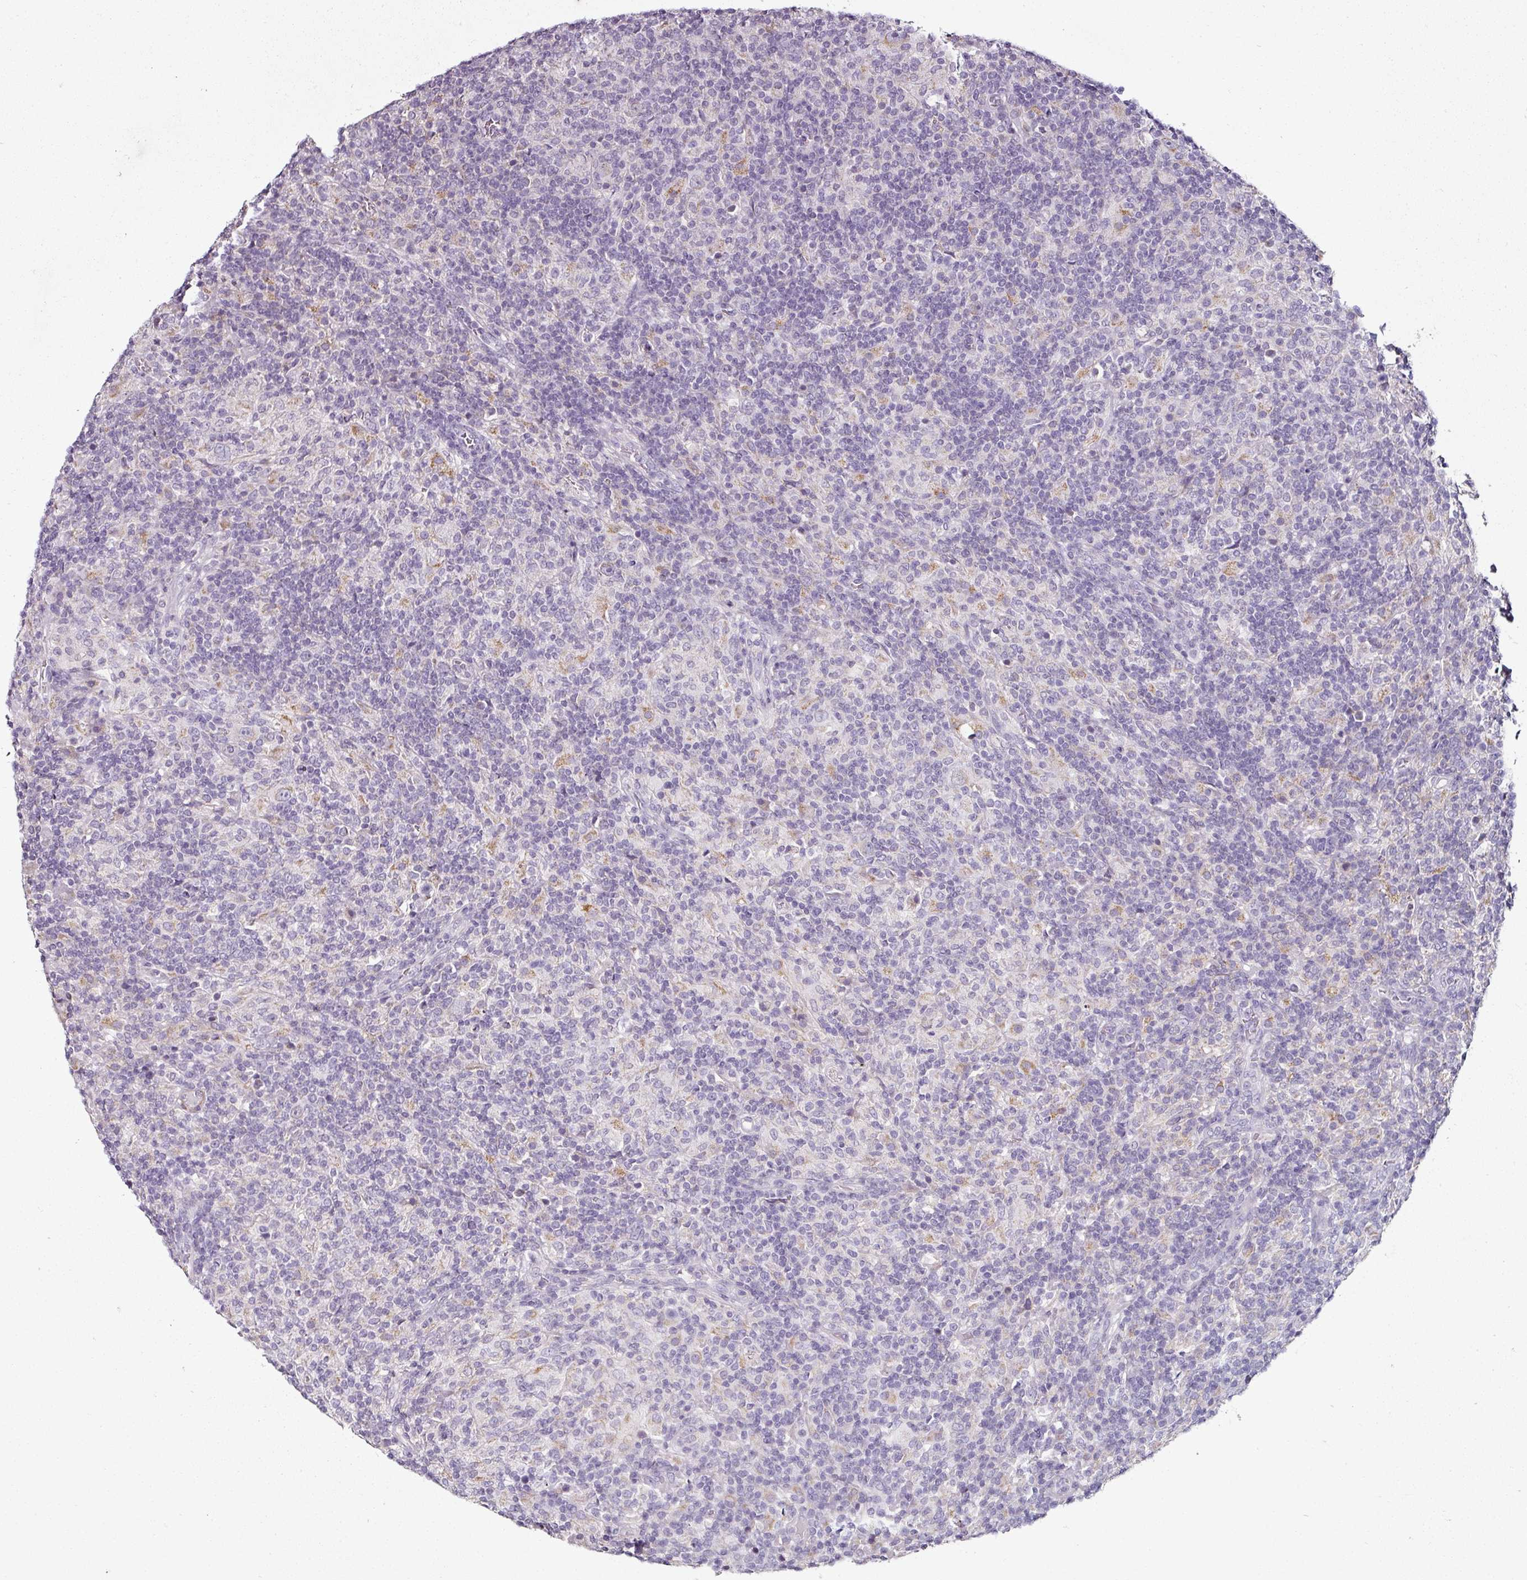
{"staining": {"intensity": "negative", "quantity": "none", "location": "none"}, "tissue": "lymphoma", "cell_type": "Tumor cells", "image_type": "cancer", "snomed": [{"axis": "morphology", "description": "Hodgkin's disease, NOS"}, {"axis": "topography", "description": "Lymph node"}], "caption": "This is an IHC histopathology image of human lymphoma. There is no staining in tumor cells.", "gene": "CAP2", "patient": {"sex": "male", "age": 70}}